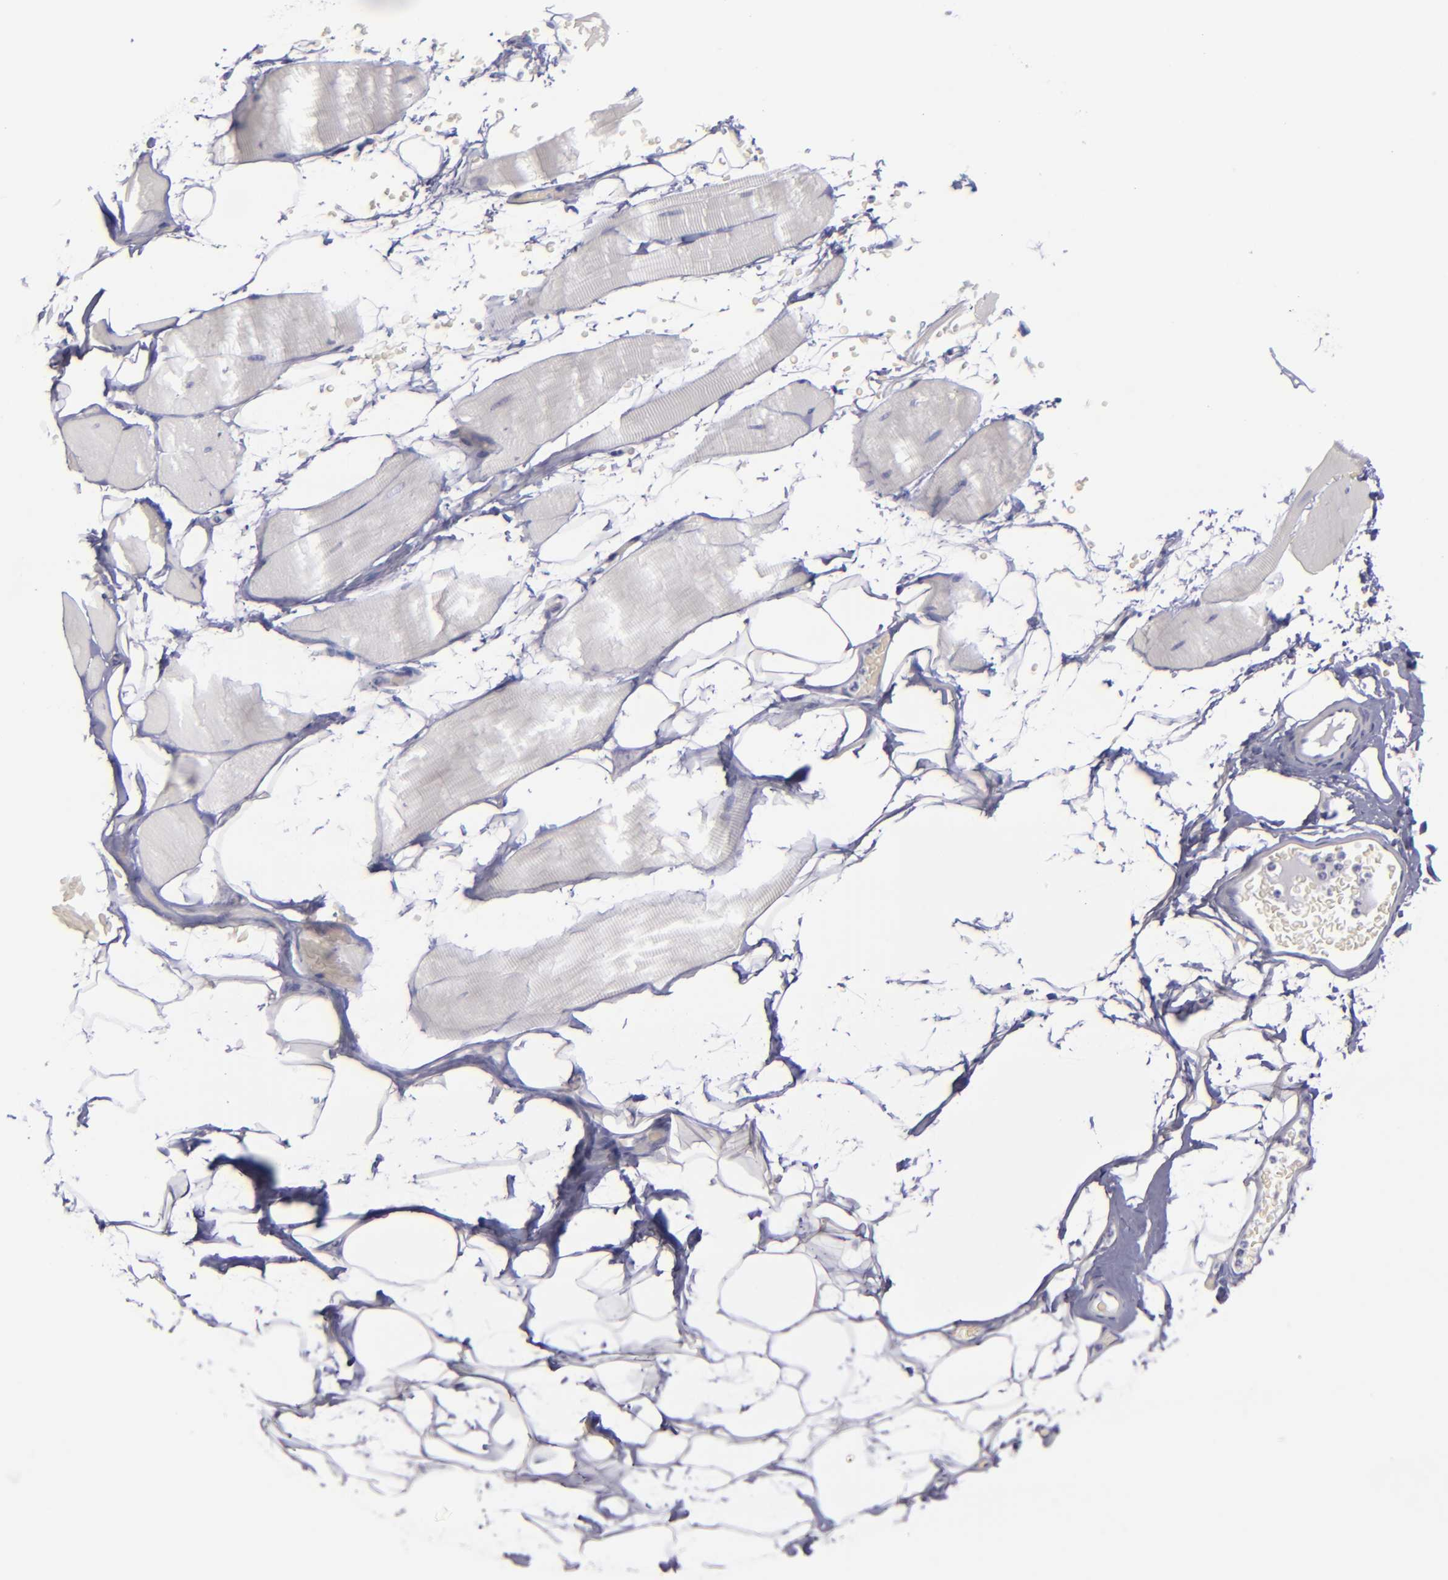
{"staining": {"intensity": "negative", "quantity": "none", "location": "none"}, "tissue": "skeletal muscle", "cell_type": "Myocytes", "image_type": "normal", "snomed": [{"axis": "morphology", "description": "Normal tissue, NOS"}, {"axis": "topography", "description": "Skeletal muscle"}, {"axis": "topography", "description": "Parathyroid gland"}], "caption": "This is an IHC micrograph of benign human skeletal muscle. There is no expression in myocytes.", "gene": "CD2", "patient": {"sex": "female", "age": 37}}